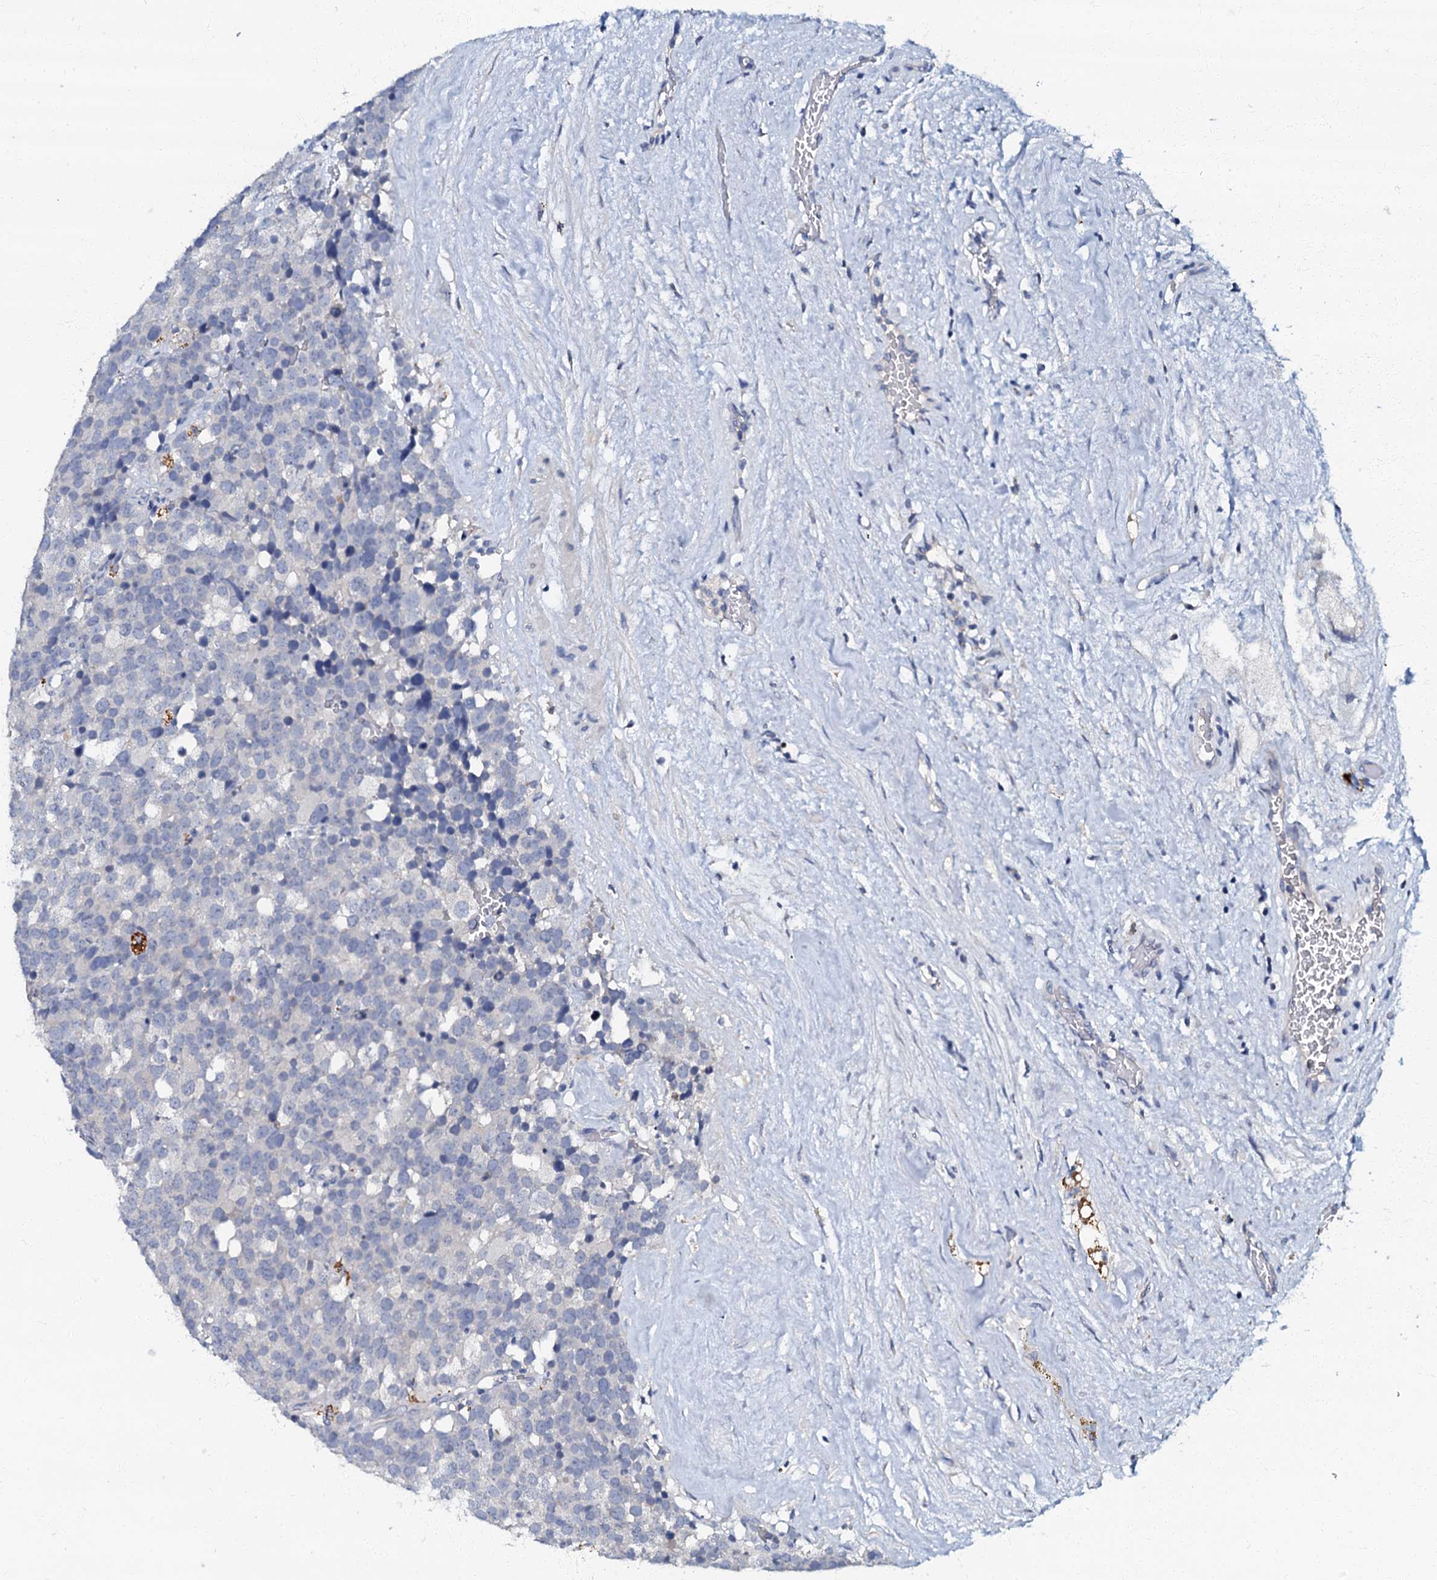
{"staining": {"intensity": "negative", "quantity": "none", "location": "none"}, "tissue": "testis cancer", "cell_type": "Tumor cells", "image_type": "cancer", "snomed": [{"axis": "morphology", "description": "Seminoma, NOS"}, {"axis": "topography", "description": "Testis"}], "caption": "This photomicrograph is of testis seminoma stained with IHC to label a protein in brown with the nuclei are counter-stained blue. There is no staining in tumor cells.", "gene": "OLAH", "patient": {"sex": "male", "age": 71}}